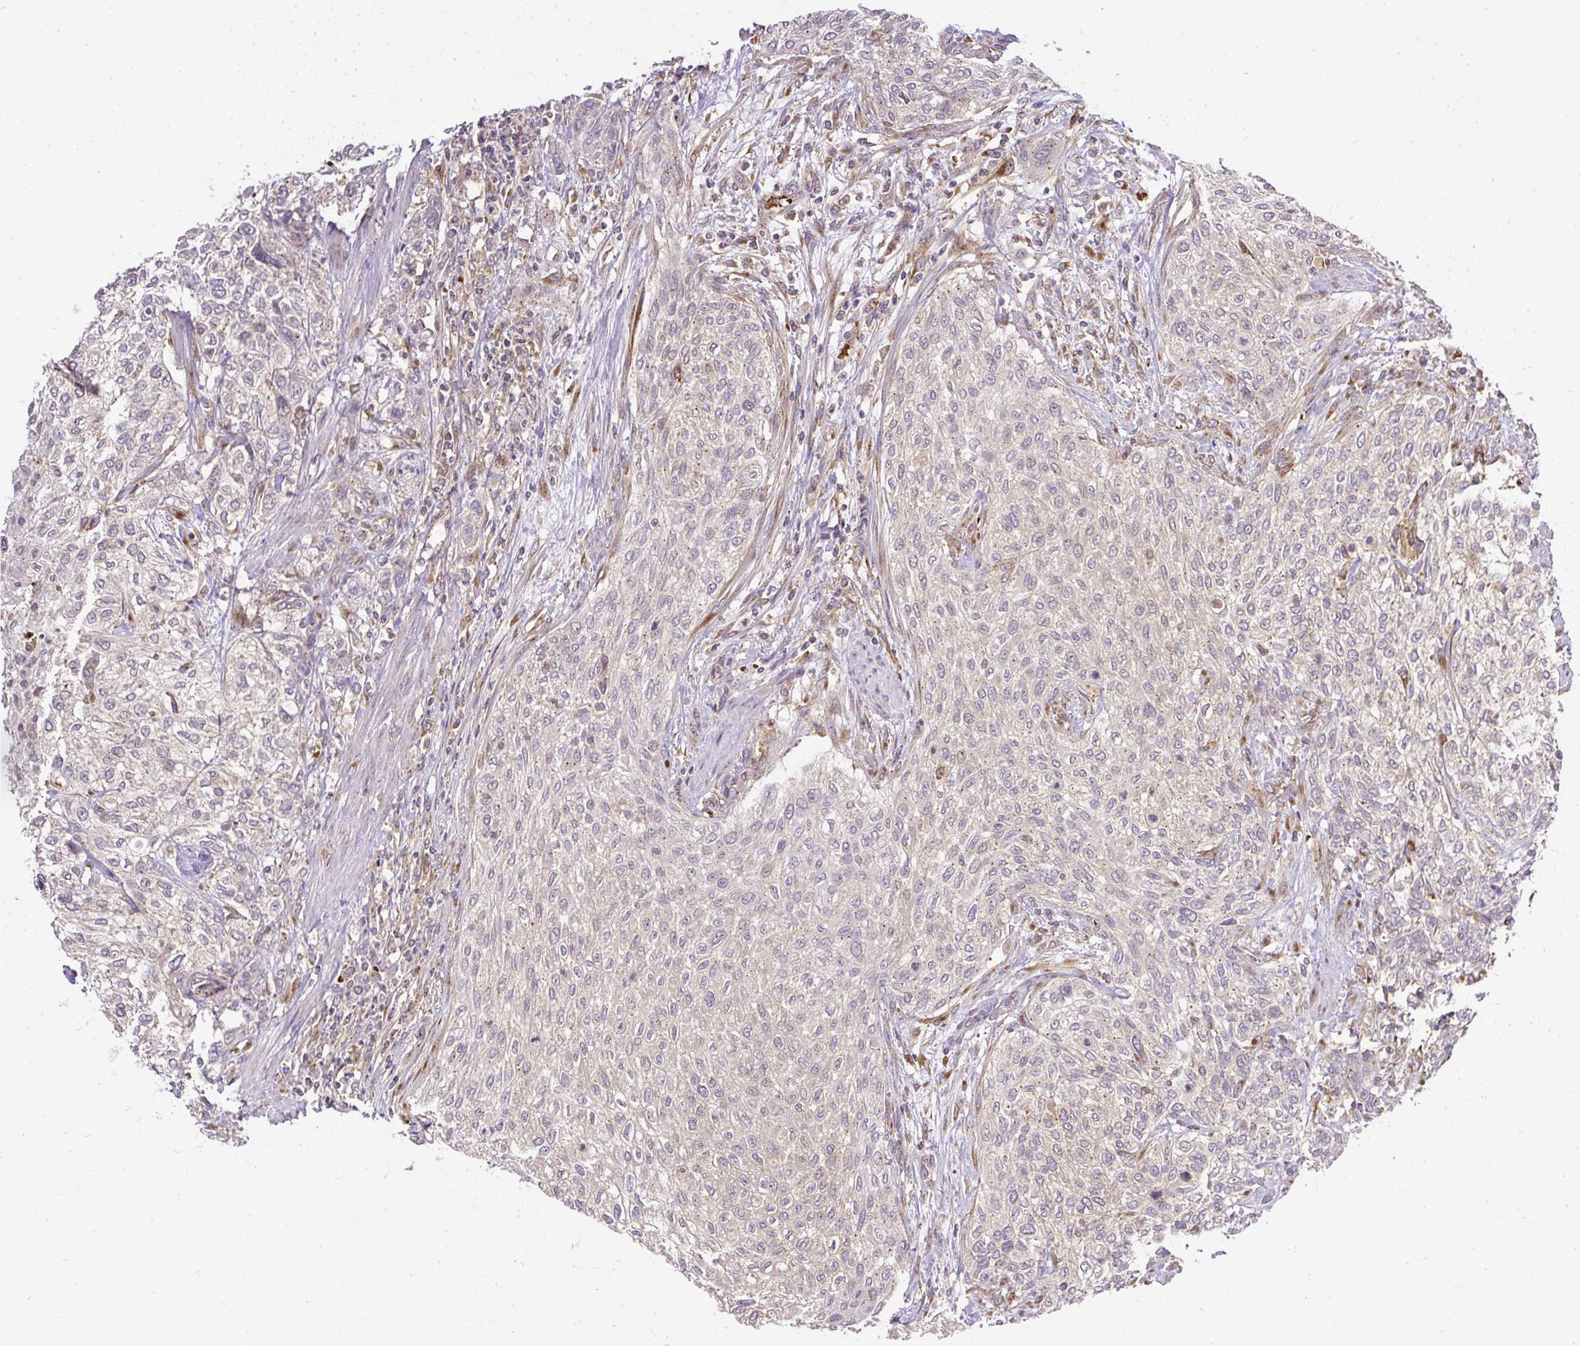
{"staining": {"intensity": "weak", "quantity": "<25%", "location": "cytoplasmic/membranous"}, "tissue": "urothelial cancer", "cell_type": "Tumor cells", "image_type": "cancer", "snomed": [{"axis": "morphology", "description": "Urothelial carcinoma, High grade"}, {"axis": "topography", "description": "Urinary bladder"}], "caption": "A high-resolution image shows IHC staining of high-grade urothelial carcinoma, which displays no significant expression in tumor cells.", "gene": "SMC4", "patient": {"sex": "male", "age": 35}}